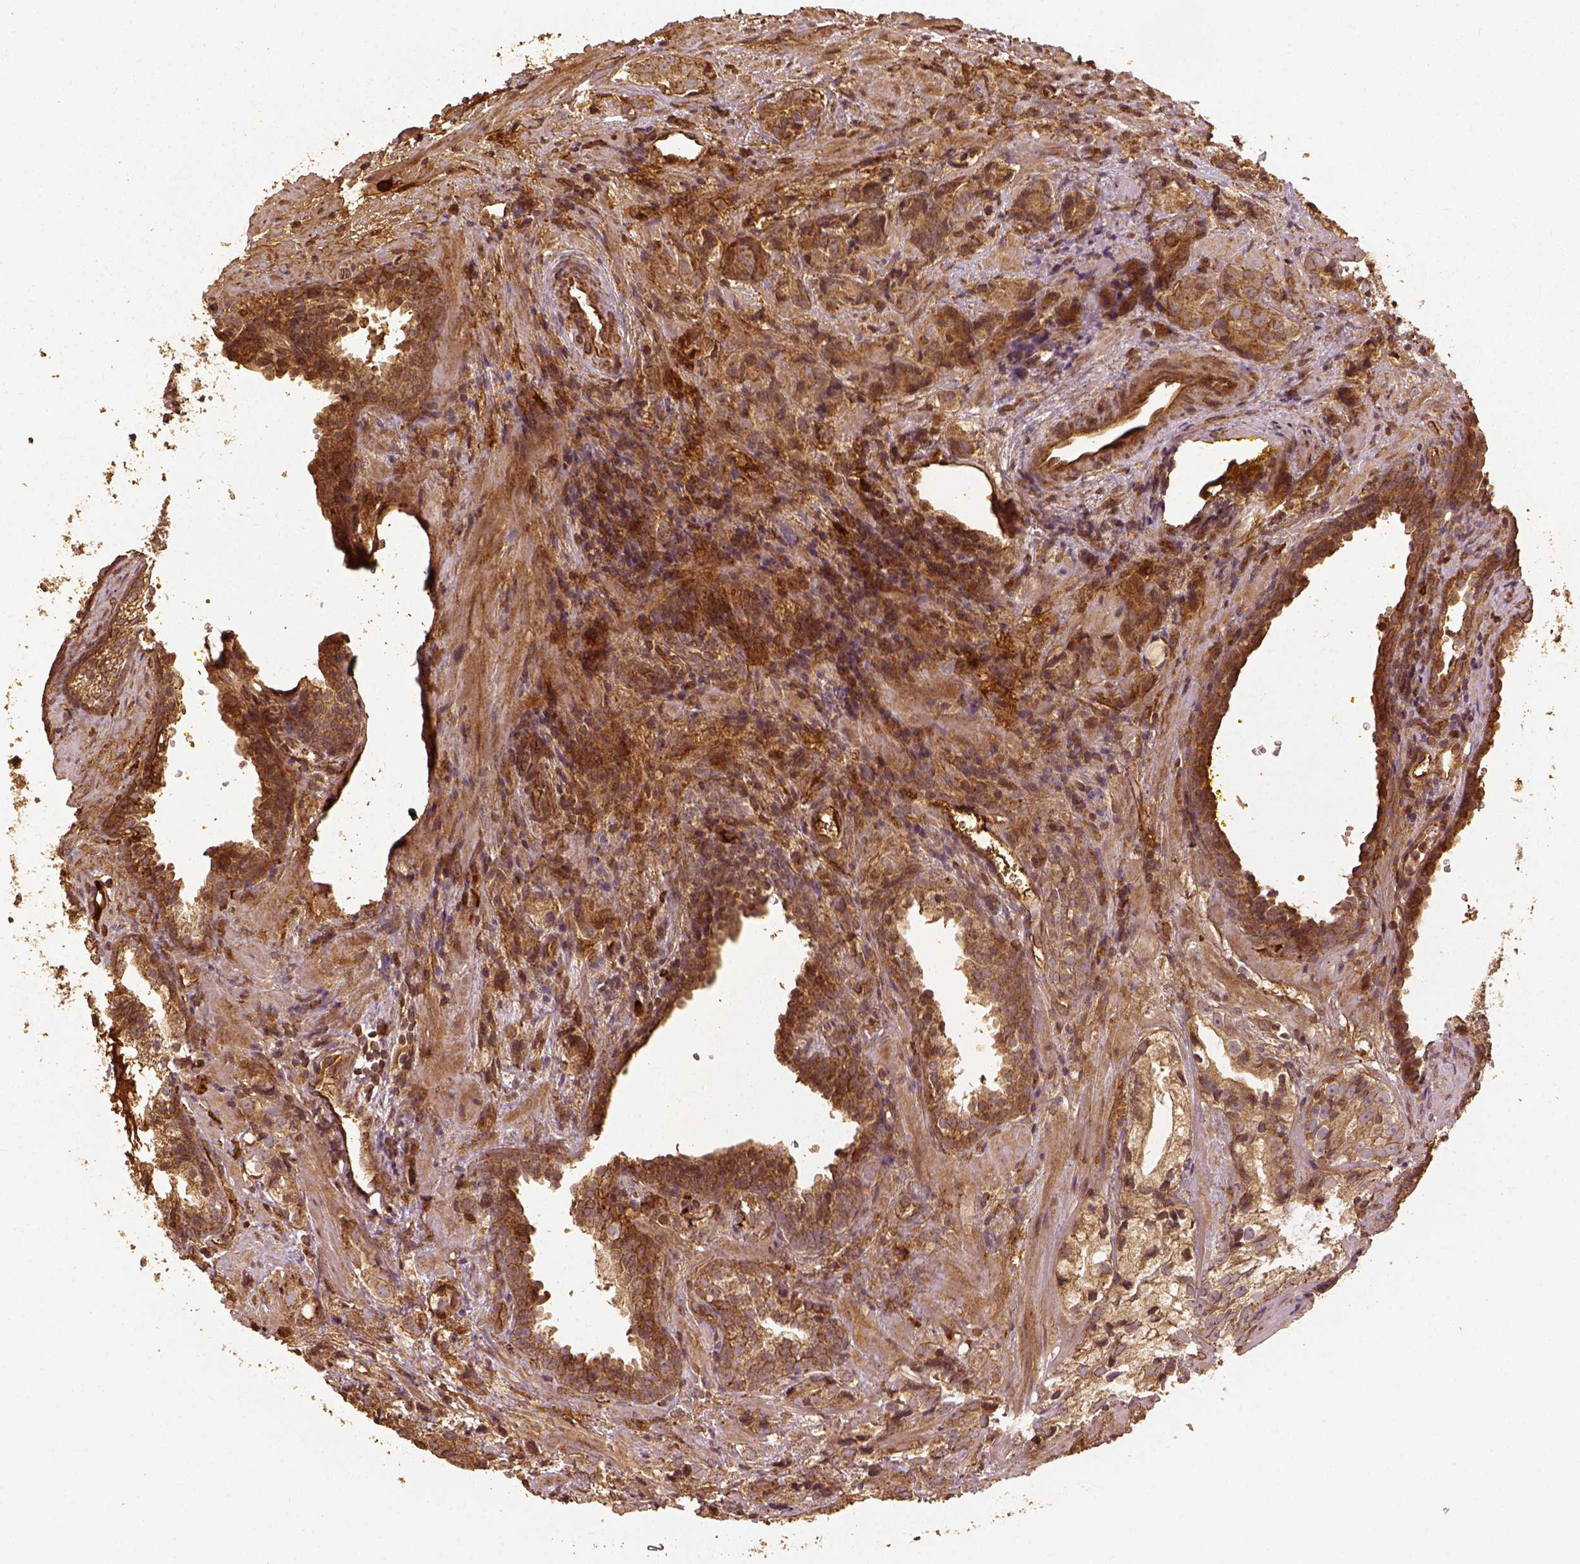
{"staining": {"intensity": "moderate", "quantity": ">75%", "location": "cytoplasmic/membranous"}, "tissue": "prostate cancer", "cell_type": "Tumor cells", "image_type": "cancer", "snomed": [{"axis": "morphology", "description": "Adenocarcinoma, NOS"}, {"axis": "topography", "description": "Prostate and seminal vesicle, NOS"}], "caption": "A micrograph of human prostate adenocarcinoma stained for a protein demonstrates moderate cytoplasmic/membranous brown staining in tumor cells.", "gene": "VEGFA", "patient": {"sex": "male", "age": 63}}